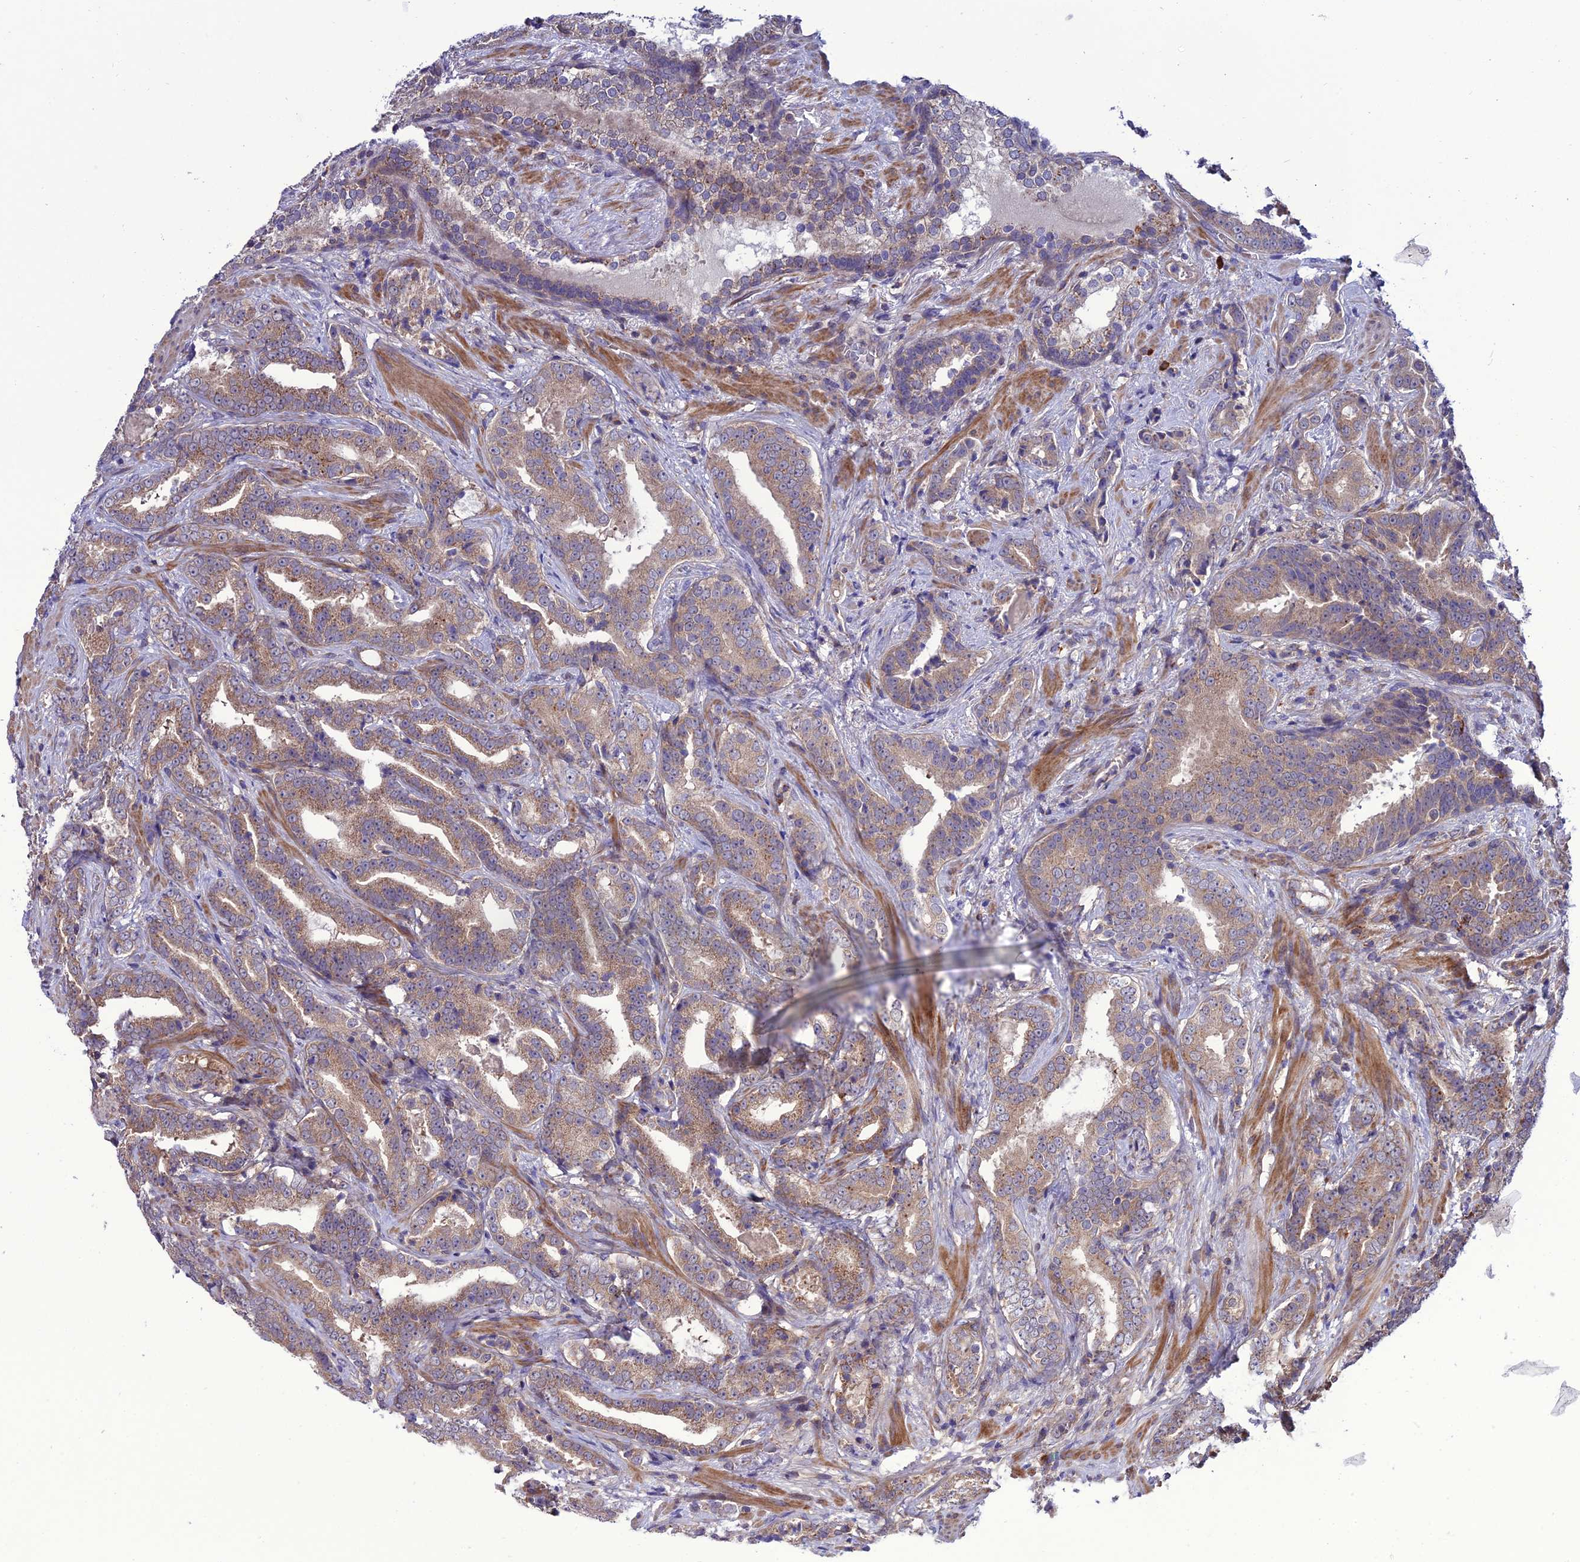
{"staining": {"intensity": "weak", "quantity": ">75%", "location": "cytoplasmic/membranous"}, "tissue": "prostate cancer", "cell_type": "Tumor cells", "image_type": "cancer", "snomed": [{"axis": "morphology", "description": "Adenocarcinoma, Low grade"}, {"axis": "topography", "description": "Prostate"}], "caption": "This histopathology image exhibits immunohistochemistry staining of human prostate cancer (low-grade adenocarcinoma), with low weak cytoplasmic/membranous positivity in approximately >75% of tumor cells.", "gene": "PPIL3", "patient": {"sex": "male", "age": 58}}